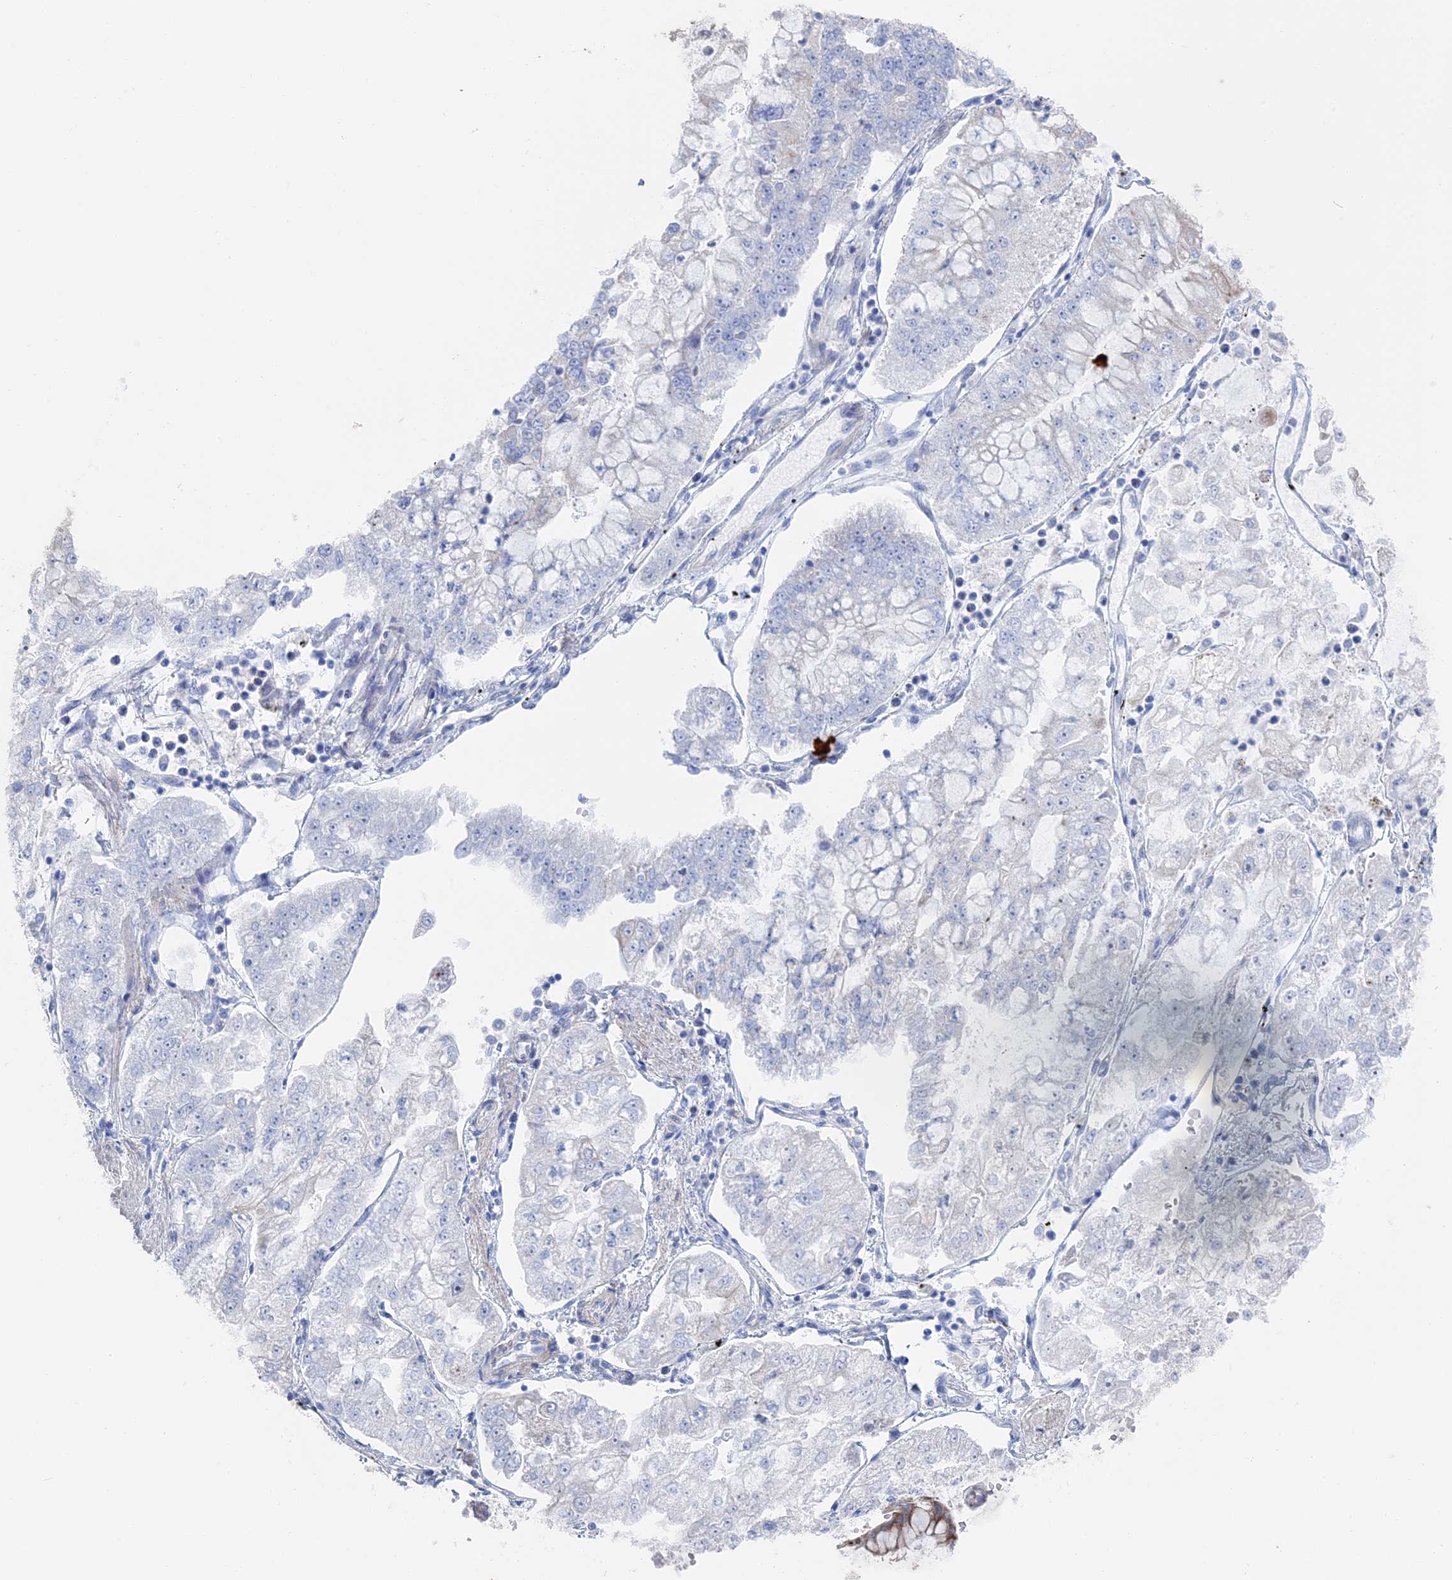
{"staining": {"intensity": "negative", "quantity": "none", "location": "none"}, "tissue": "stomach cancer", "cell_type": "Tumor cells", "image_type": "cancer", "snomed": [{"axis": "morphology", "description": "Adenocarcinoma, NOS"}, {"axis": "topography", "description": "Stomach"}], "caption": "Human stomach cancer stained for a protein using immunohistochemistry exhibits no expression in tumor cells.", "gene": "IL7", "patient": {"sex": "male", "age": 76}}